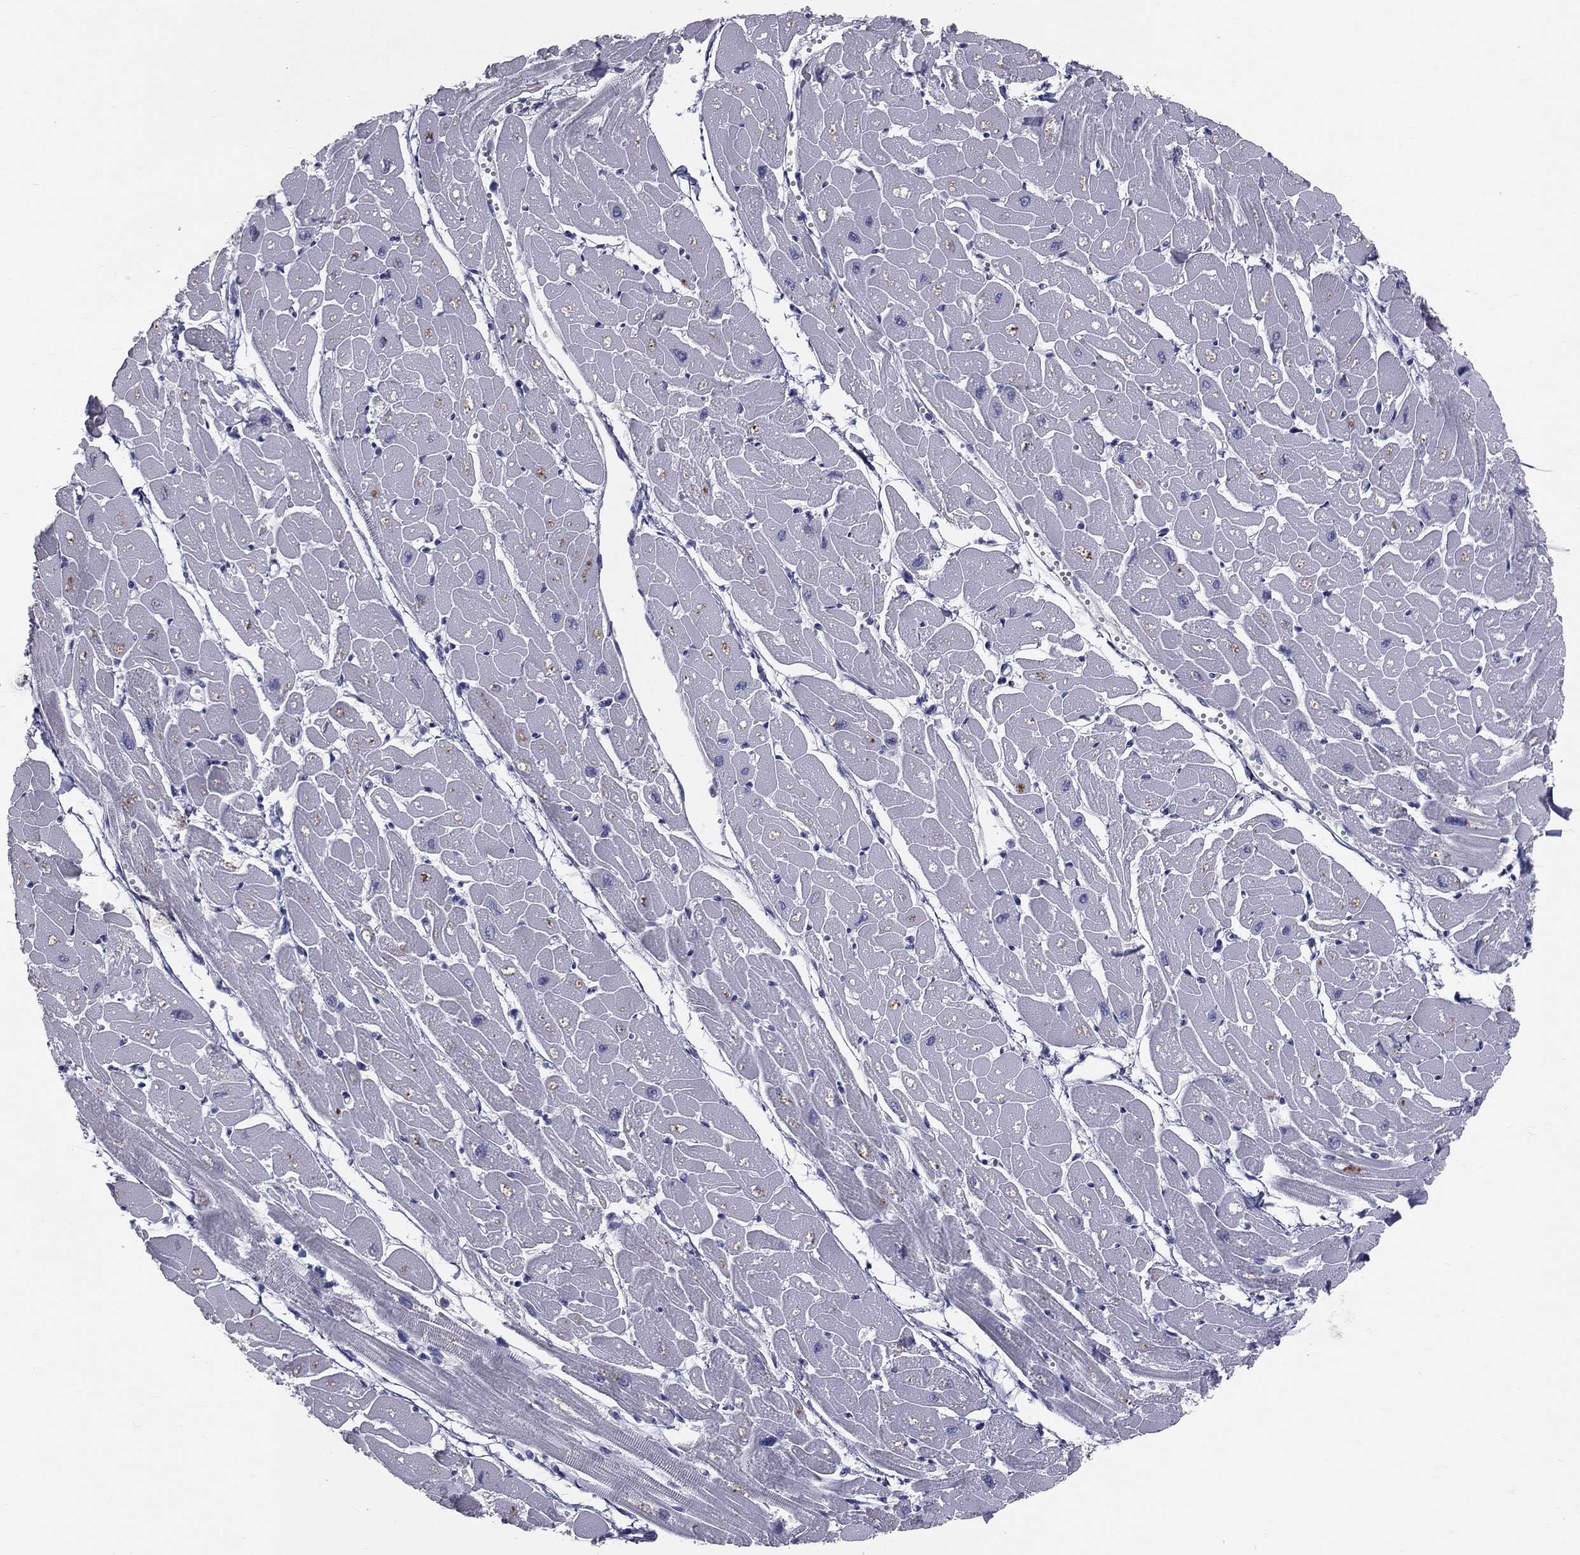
{"staining": {"intensity": "negative", "quantity": "none", "location": "none"}, "tissue": "heart muscle", "cell_type": "Cardiomyocytes", "image_type": "normal", "snomed": [{"axis": "morphology", "description": "Normal tissue, NOS"}, {"axis": "topography", "description": "Heart"}], "caption": "Immunohistochemistry histopathology image of unremarkable human heart muscle stained for a protein (brown), which reveals no expression in cardiomyocytes.", "gene": "TFPI2", "patient": {"sex": "male", "age": 57}}